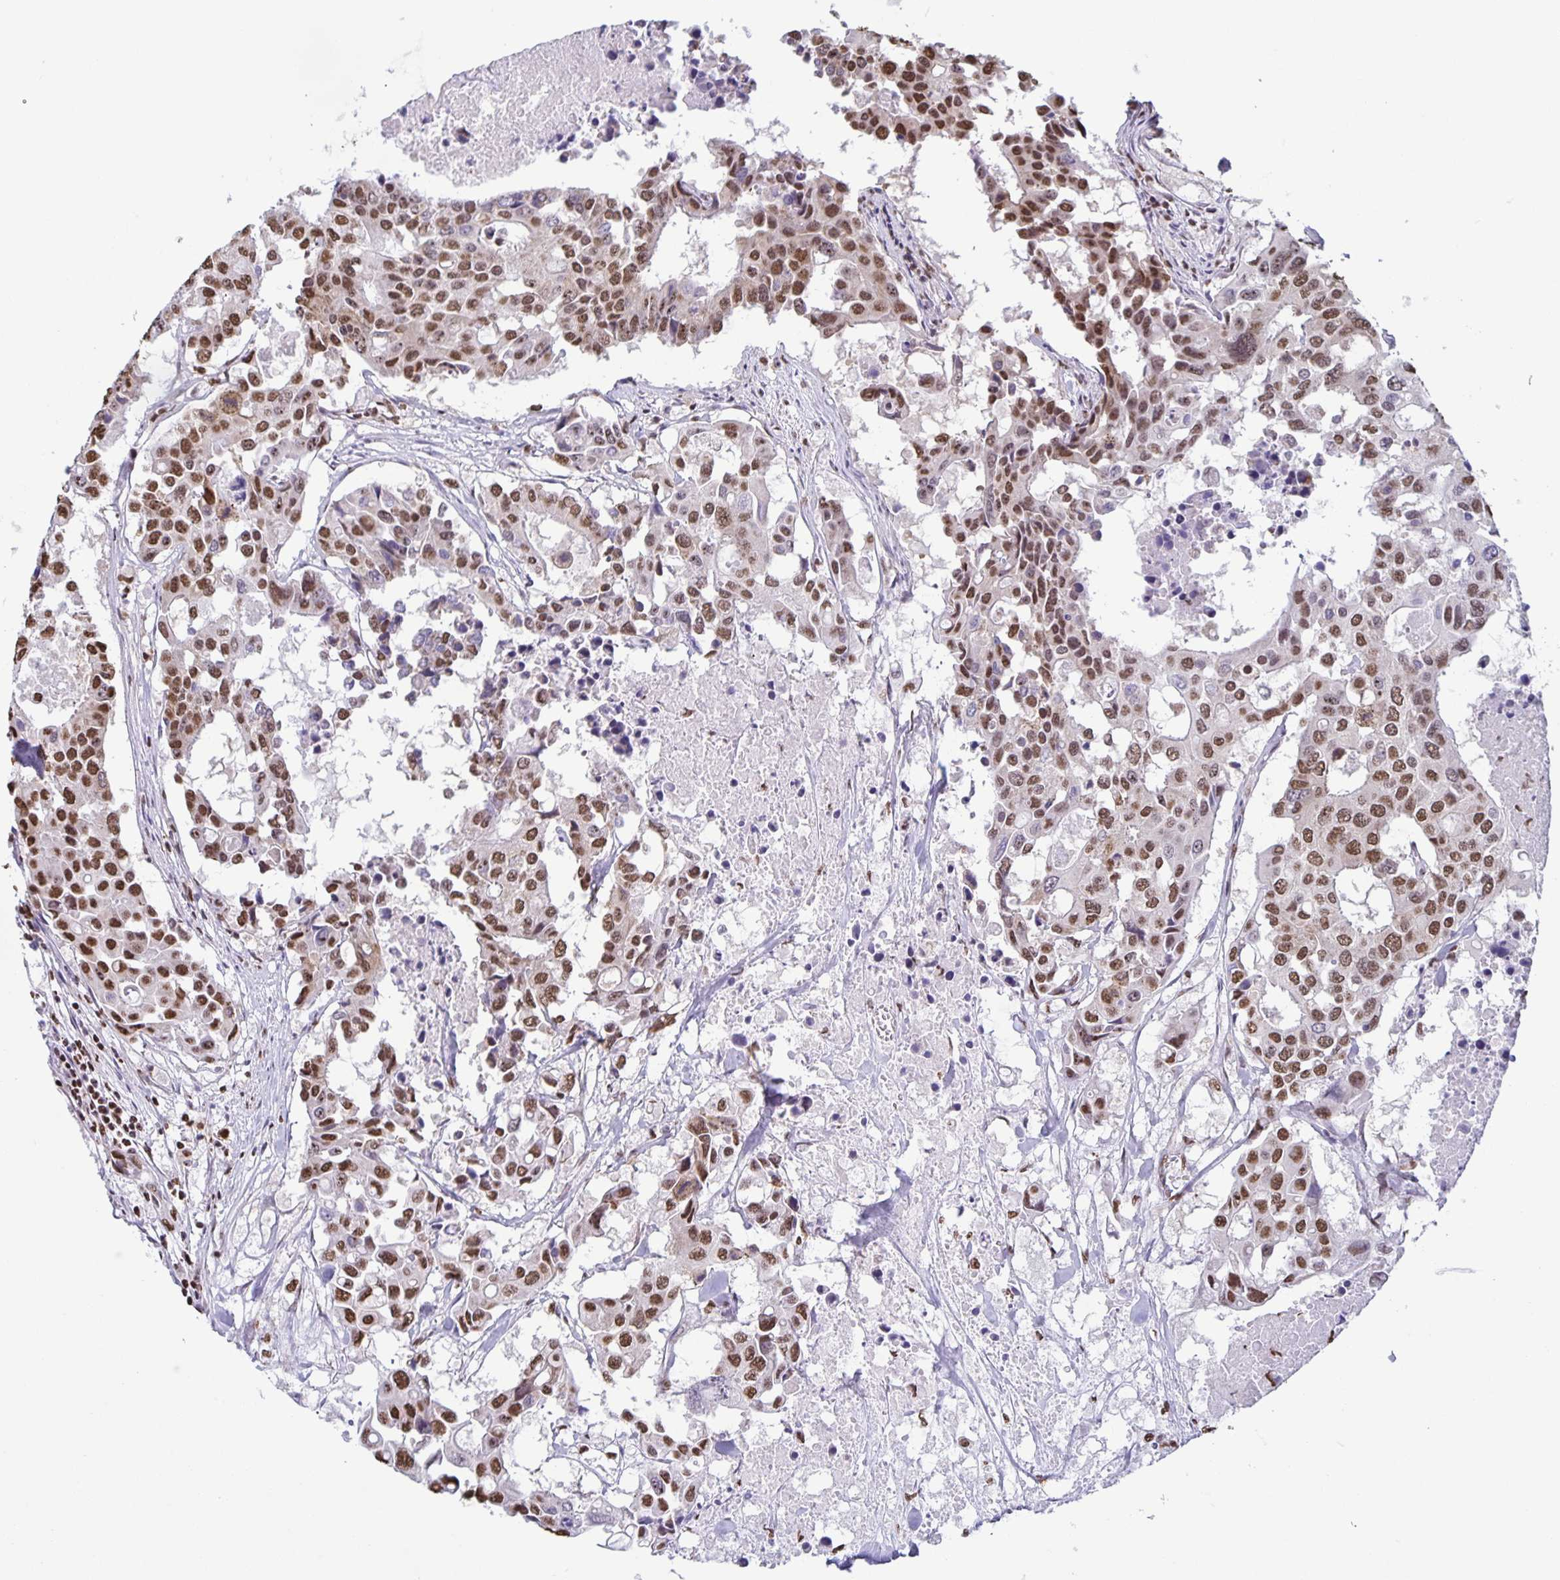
{"staining": {"intensity": "moderate", "quantity": ">75%", "location": "nuclear"}, "tissue": "colorectal cancer", "cell_type": "Tumor cells", "image_type": "cancer", "snomed": [{"axis": "morphology", "description": "Adenocarcinoma, NOS"}, {"axis": "topography", "description": "Colon"}], "caption": "High-power microscopy captured an immunohistochemistry (IHC) photomicrograph of colorectal cancer, revealing moderate nuclear staining in about >75% of tumor cells.", "gene": "DUT", "patient": {"sex": "male", "age": 77}}